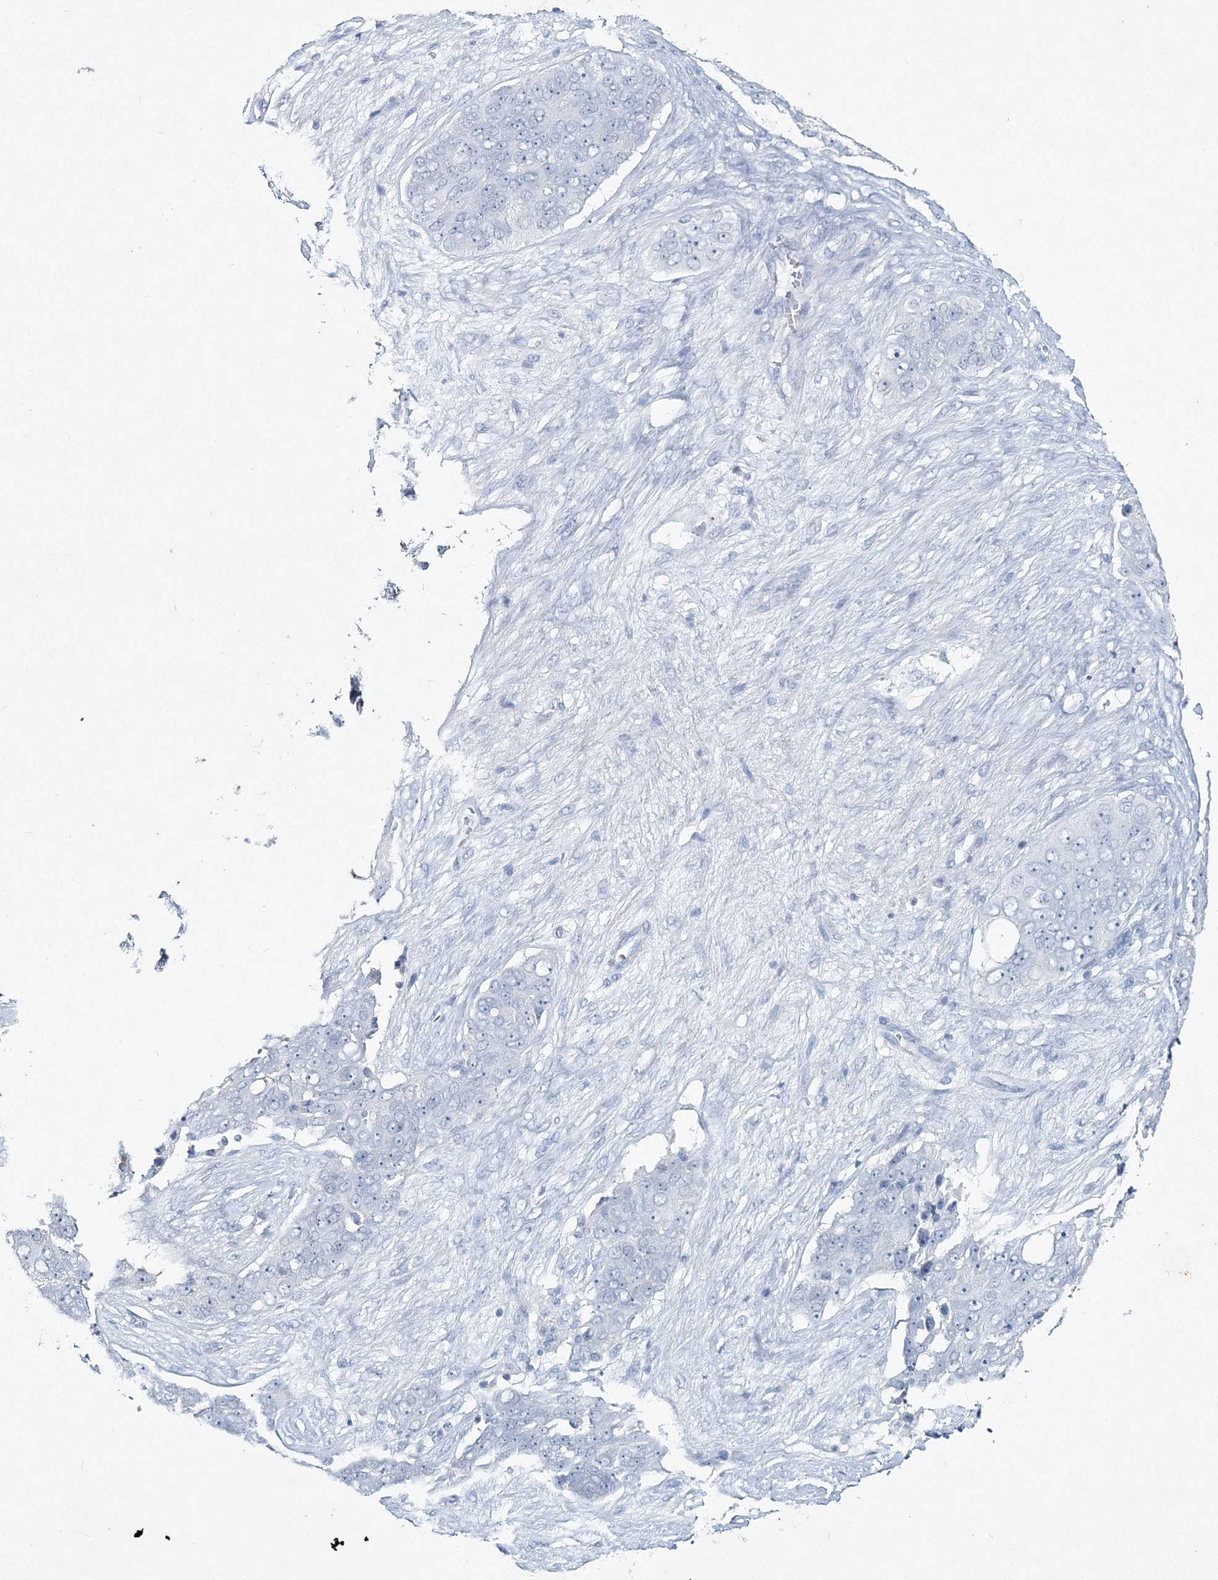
{"staining": {"intensity": "negative", "quantity": "none", "location": "none"}, "tissue": "ovarian cancer", "cell_type": "Tumor cells", "image_type": "cancer", "snomed": [{"axis": "morphology", "description": "Carcinoma, endometroid"}, {"axis": "topography", "description": "Ovary"}], "caption": "DAB (3,3'-diaminobenzidine) immunohistochemical staining of ovarian cancer reveals no significant staining in tumor cells.", "gene": "GCKR", "patient": {"sex": "female", "age": 51}}